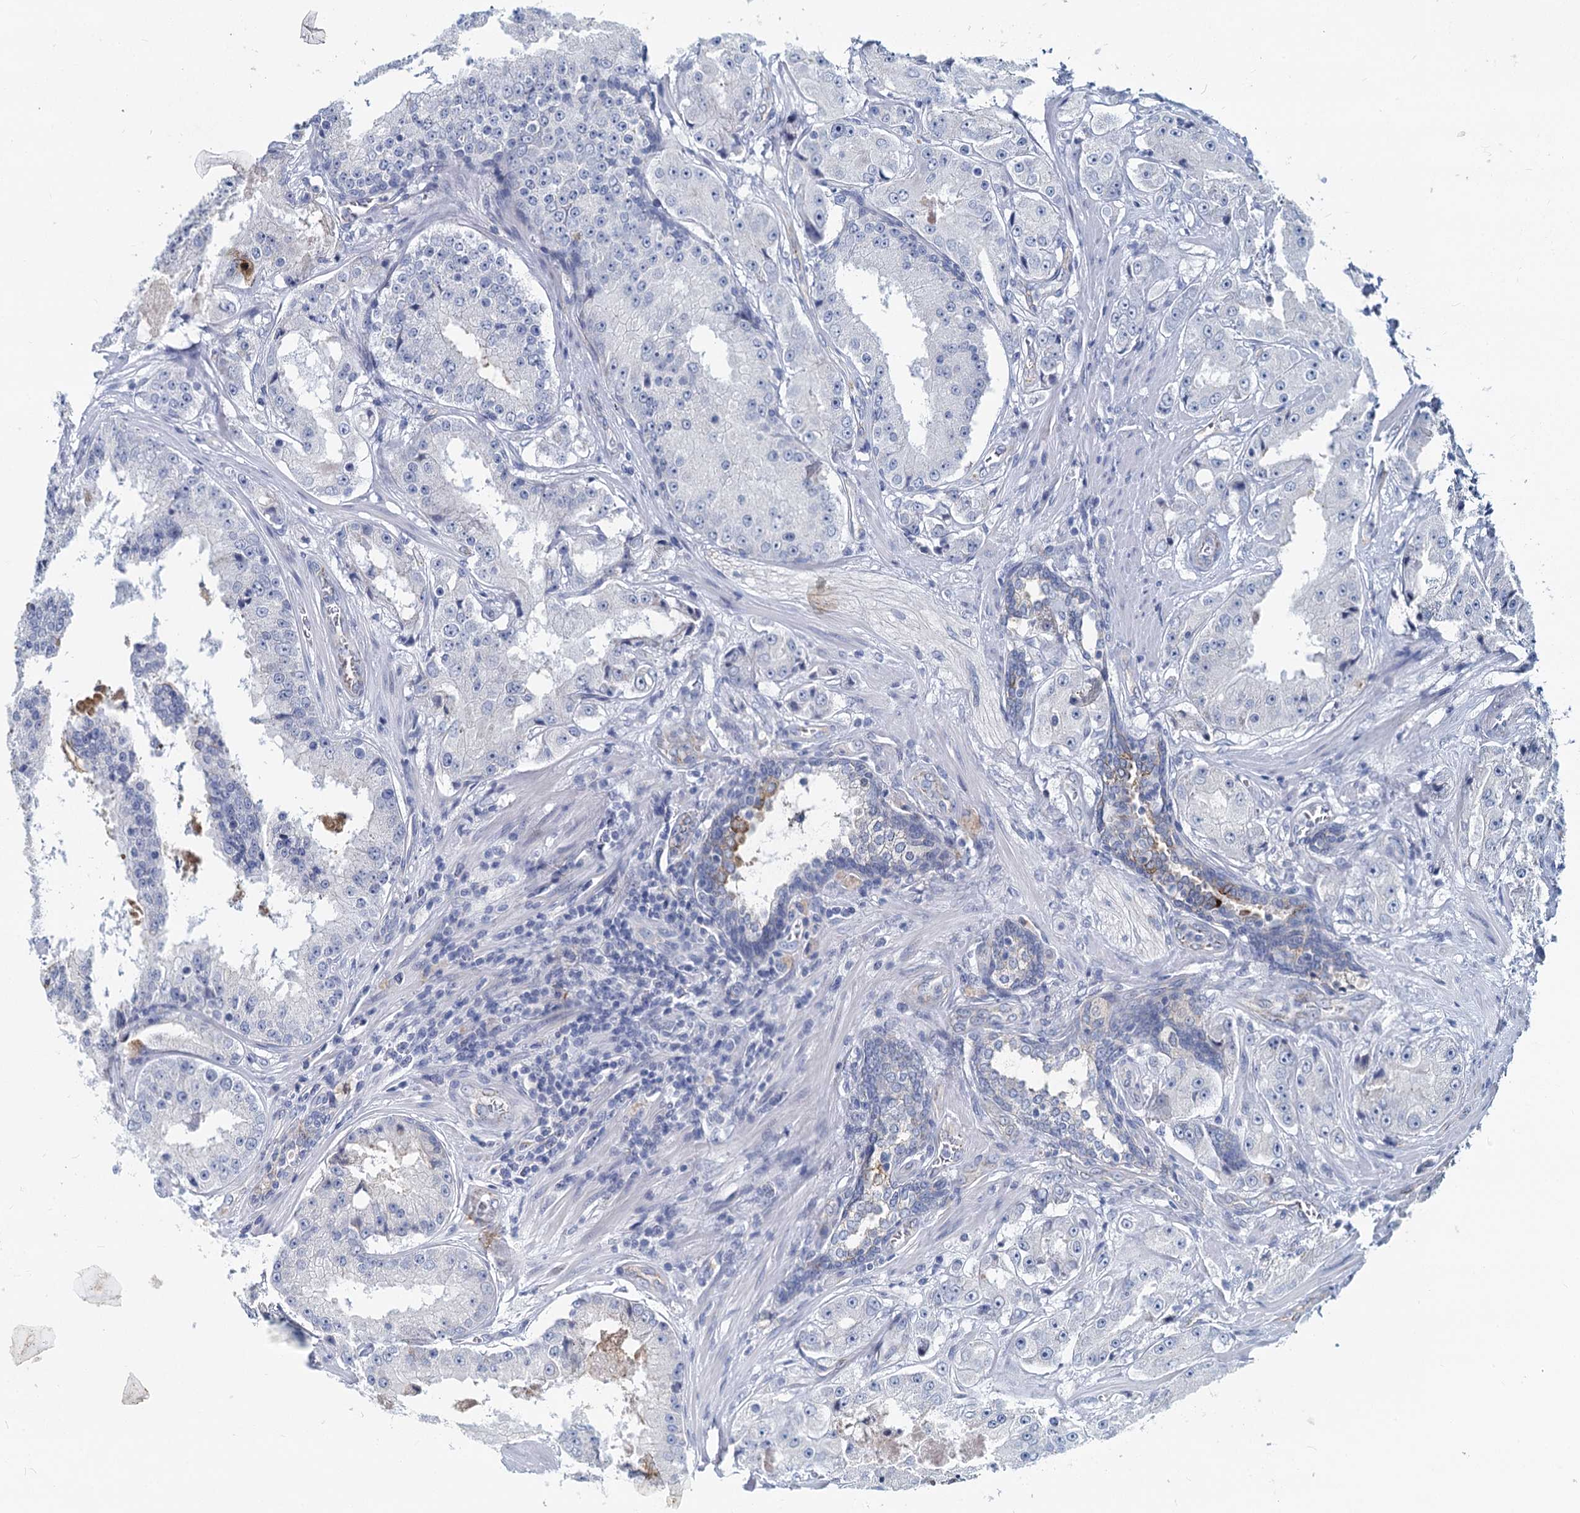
{"staining": {"intensity": "negative", "quantity": "none", "location": "none"}, "tissue": "prostate cancer", "cell_type": "Tumor cells", "image_type": "cancer", "snomed": [{"axis": "morphology", "description": "Adenocarcinoma, High grade"}, {"axis": "topography", "description": "Prostate"}], "caption": "Adenocarcinoma (high-grade) (prostate) was stained to show a protein in brown. There is no significant expression in tumor cells.", "gene": "INSC", "patient": {"sex": "male", "age": 73}}